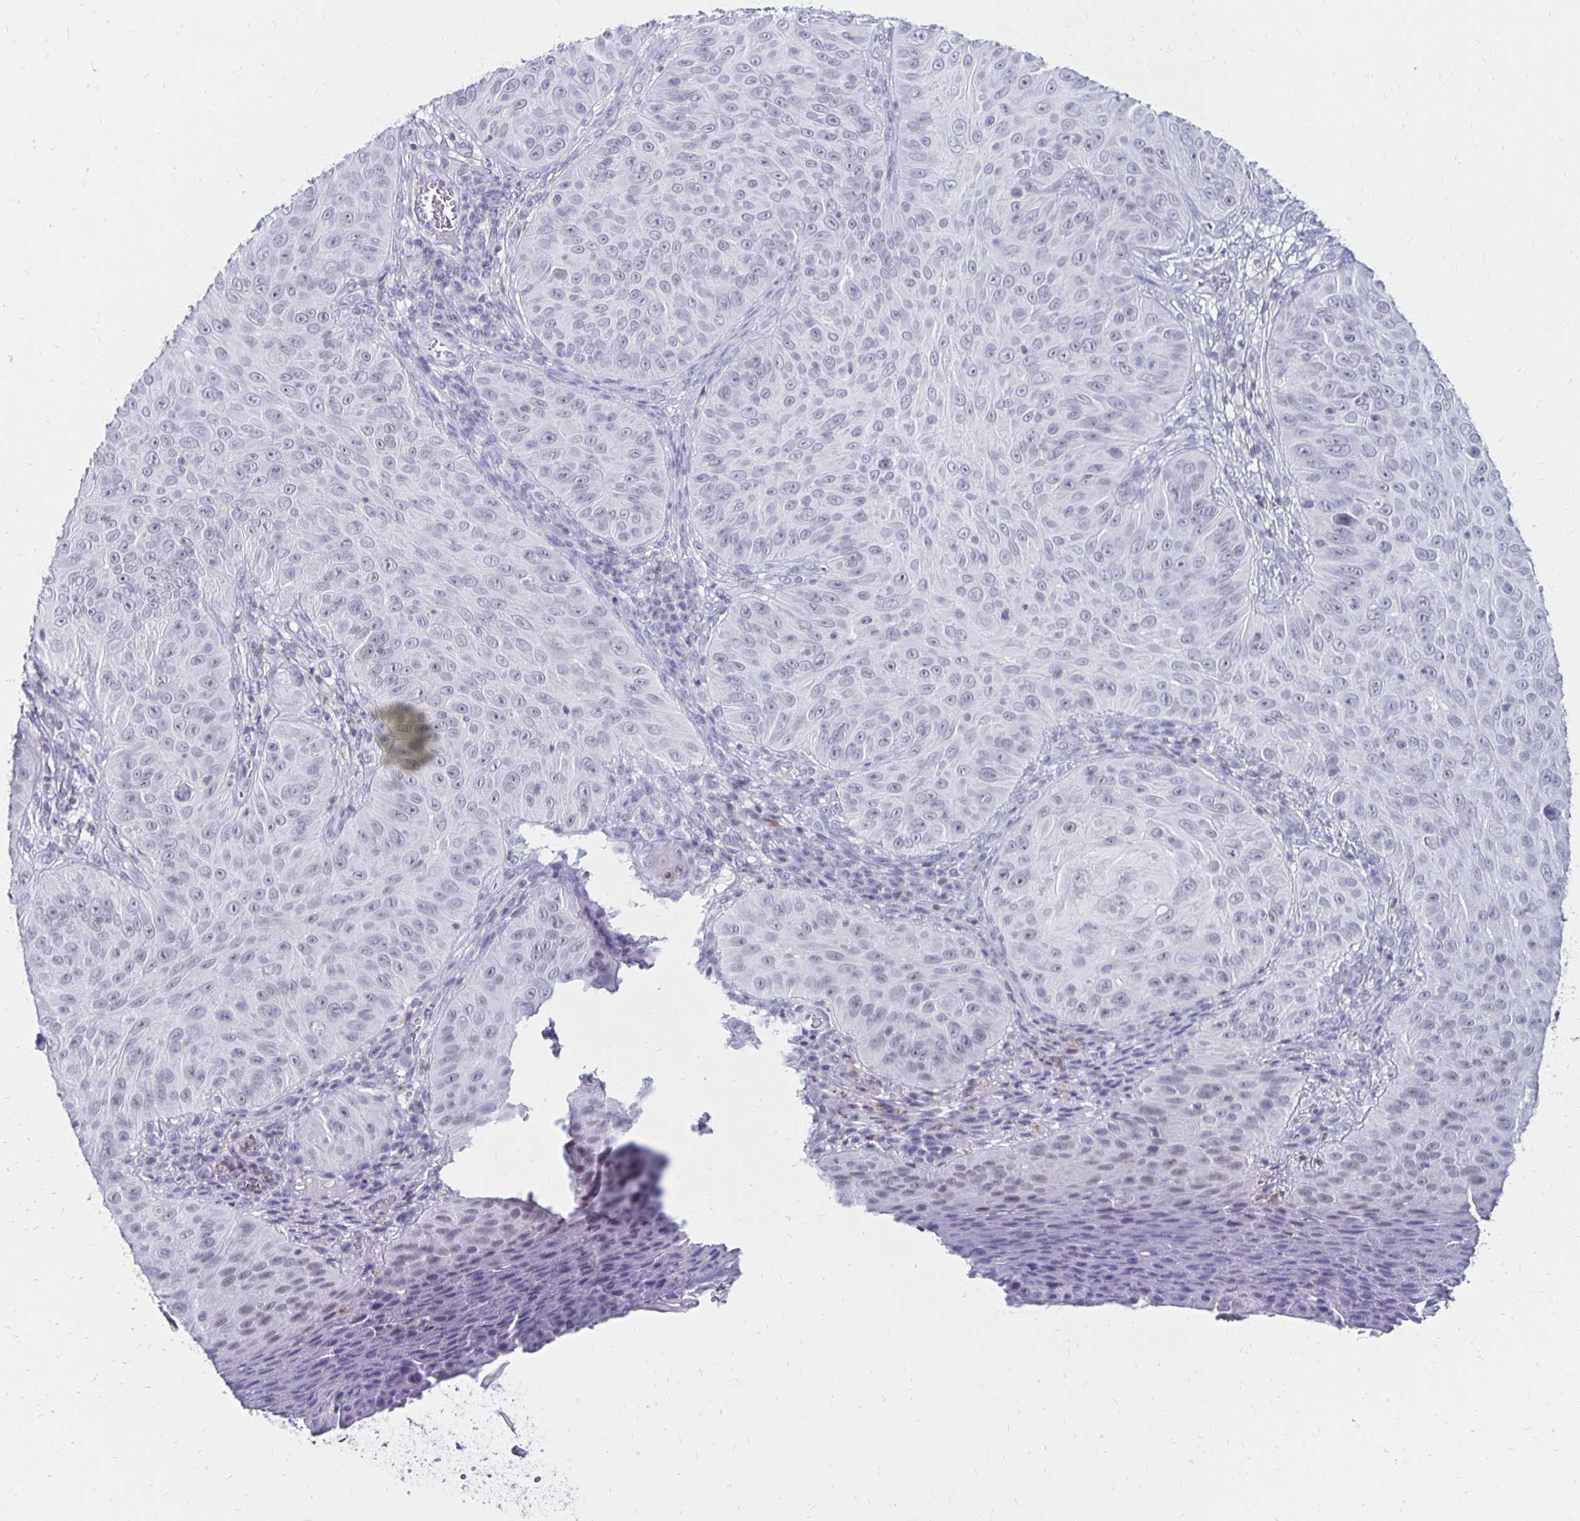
{"staining": {"intensity": "weak", "quantity": "<25%", "location": "nuclear"}, "tissue": "skin cancer", "cell_type": "Tumor cells", "image_type": "cancer", "snomed": [{"axis": "morphology", "description": "Squamous cell carcinoma, NOS"}, {"axis": "topography", "description": "Skin"}], "caption": "An immunohistochemistry histopathology image of skin cancer is shown. There is no staining in tumor cells of skin cancer.", "gene": "SYT2", "patient": {"sex": "male", "age": 82}}